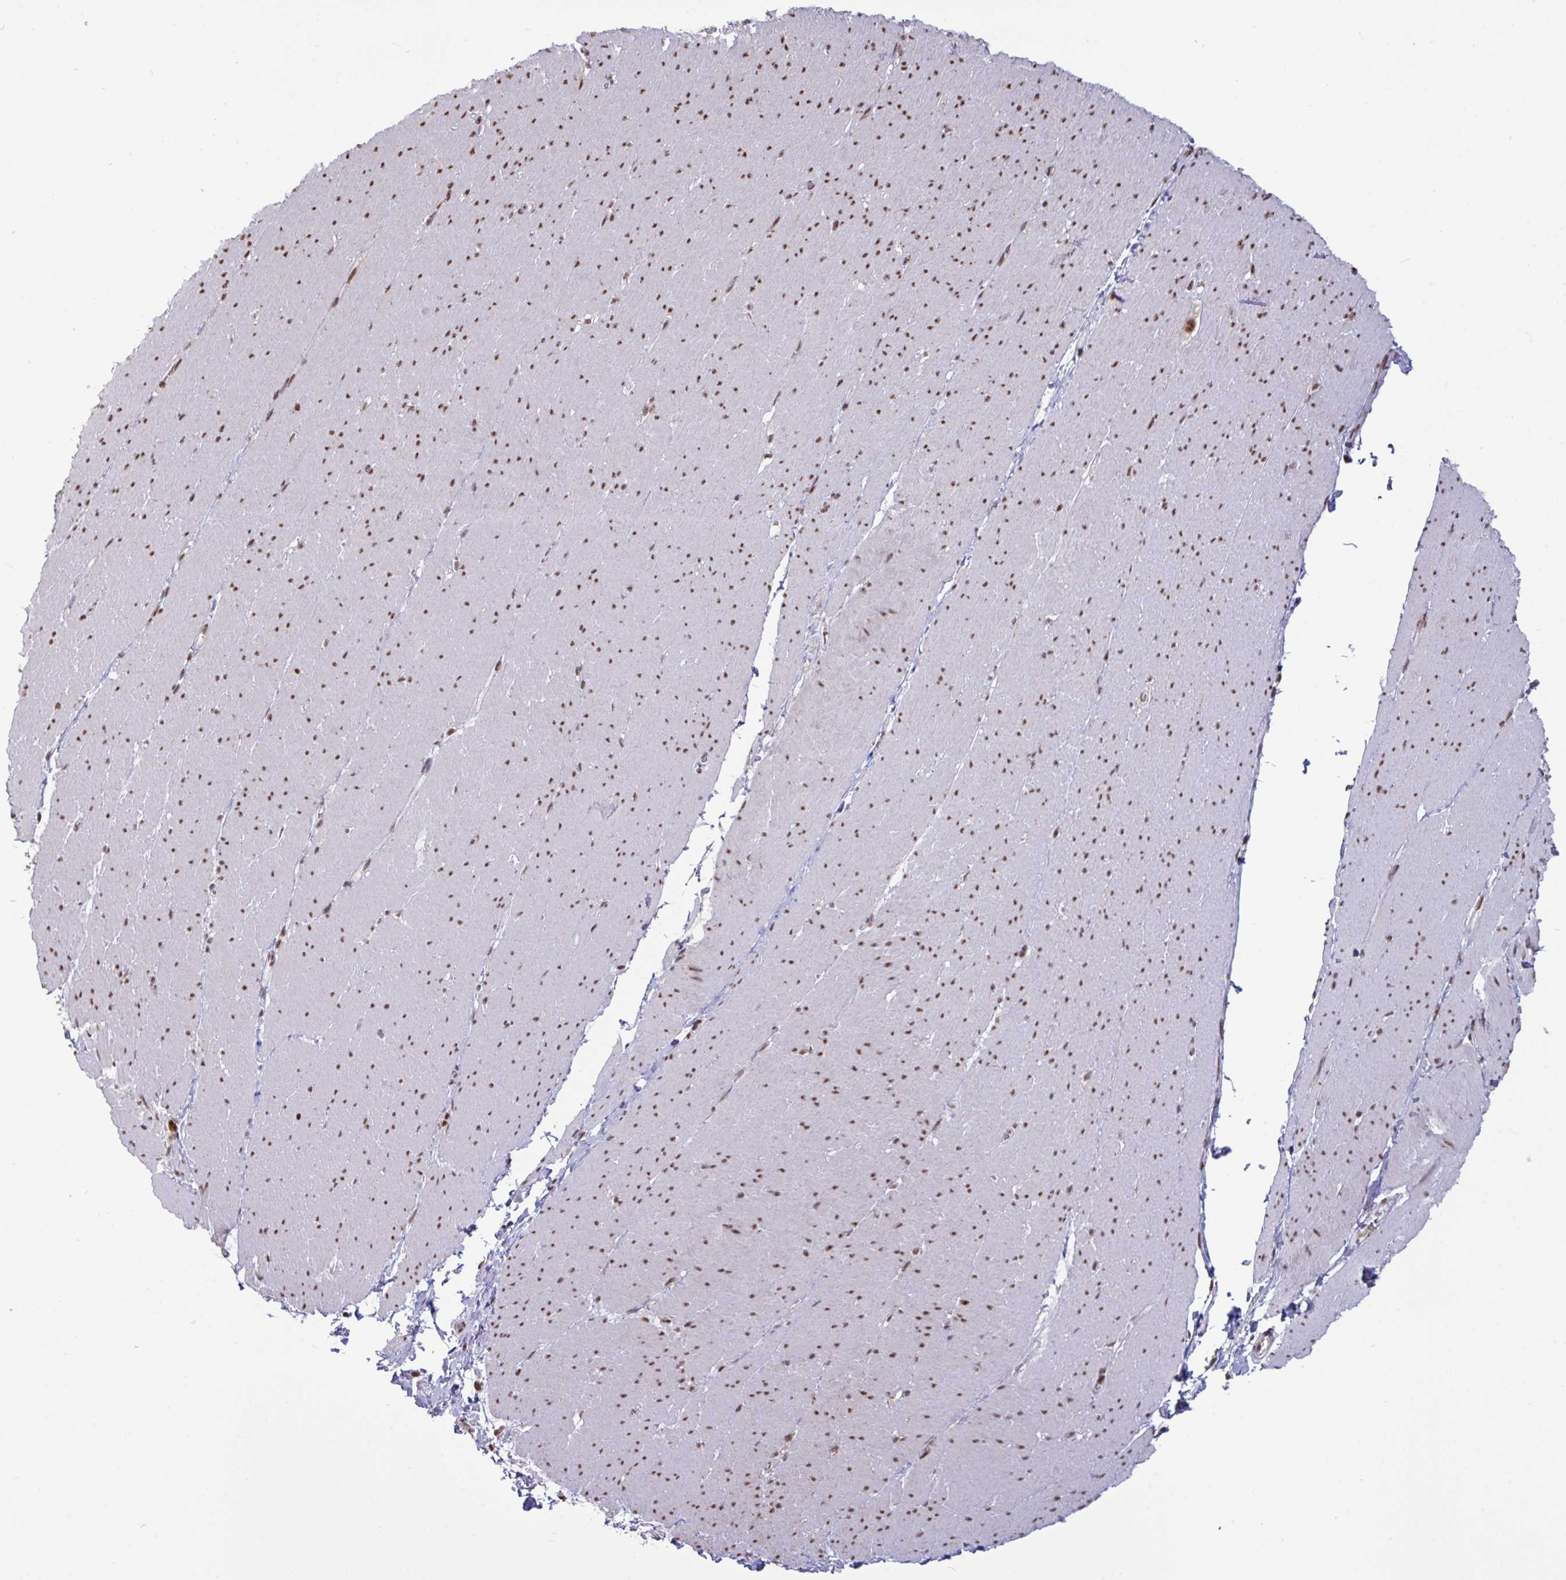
{"staining": {"intensity": "moderate", "quantity": ">75%", "location": "nuclear"}, "tissue": "smooth muscle", "cell_type": "Smooth muscle cells", "image_type": "normal", "snomed": [{"axis": "morphology", "description": "Normal tissue, NOS"}, {"axis": "topography", "description": "Smooth muscle"}, {"axis": "topography", "description": "Rectum"}], "caption": "About >75% of smooth muscle cells in normal smooth muscle display moderate nuclear protein positivity as visualized by brown immunohistochemical staining.", "gene": "PUF60", "patient": {"sex": "male", "age": 53}}